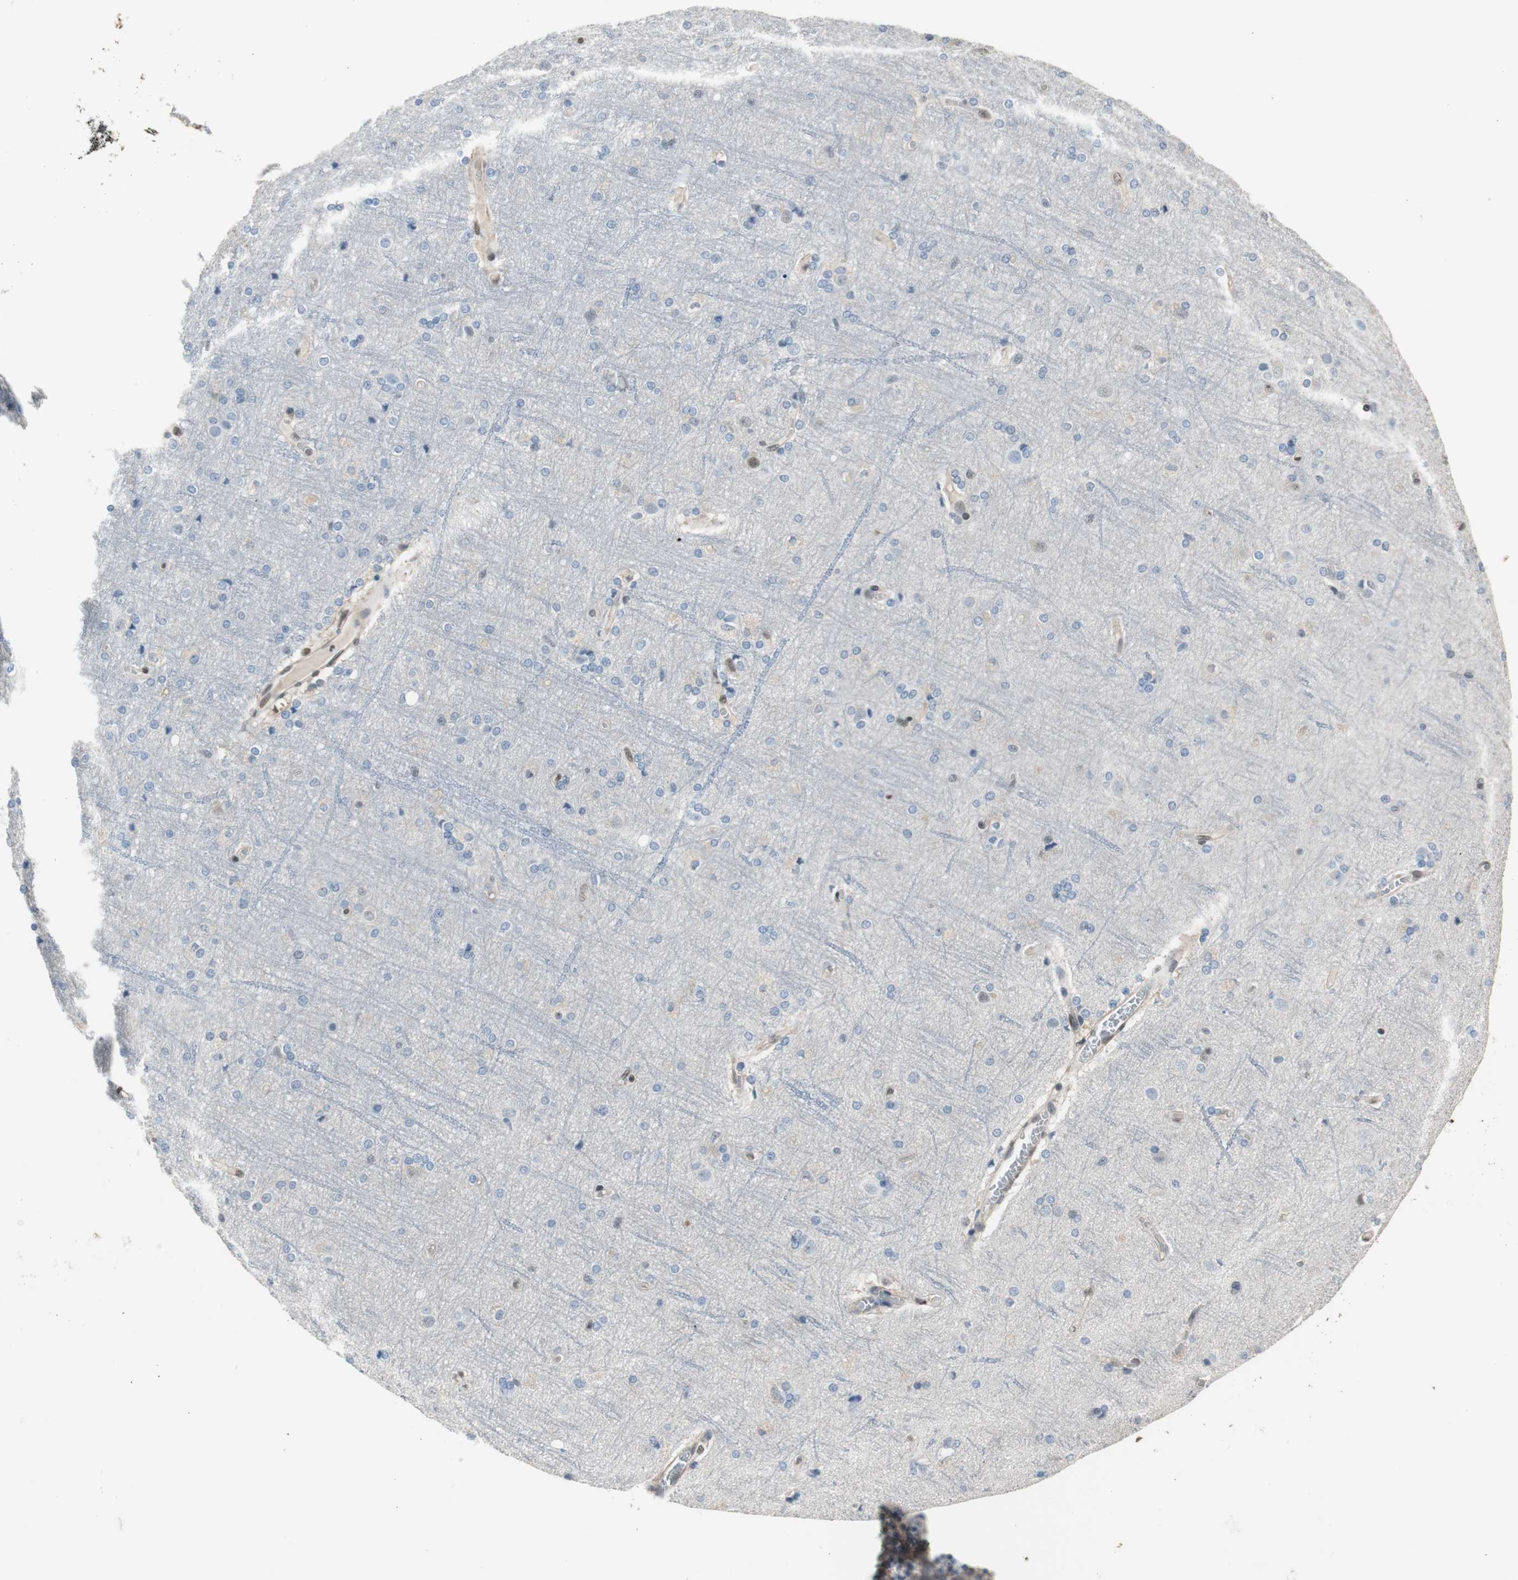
{"staining": {"intensity": "weak", "quantity": "25%-75%", "location": "nuclear"}, "tissue": "cerebral cortex", "cell_type": "Endothelial cells", "image_type": "normal", "snomed": [{"axis": "morphology", "description": "Normal tissue, NOS"}, {"axis": "topography", "description": "Cerebral cortex"}], "caption": "Protein staining of unremarkable cerebral cortex exhibits weak nuclear positivity in approximately 25%-75% of endothelial cells. The staining is performed using DAB brown chromogen to label protein expression. The nuclei are counter-stained blue using hematoxylin.", "gene": "PML", "patient": {"sex": "female", "age": 54}}